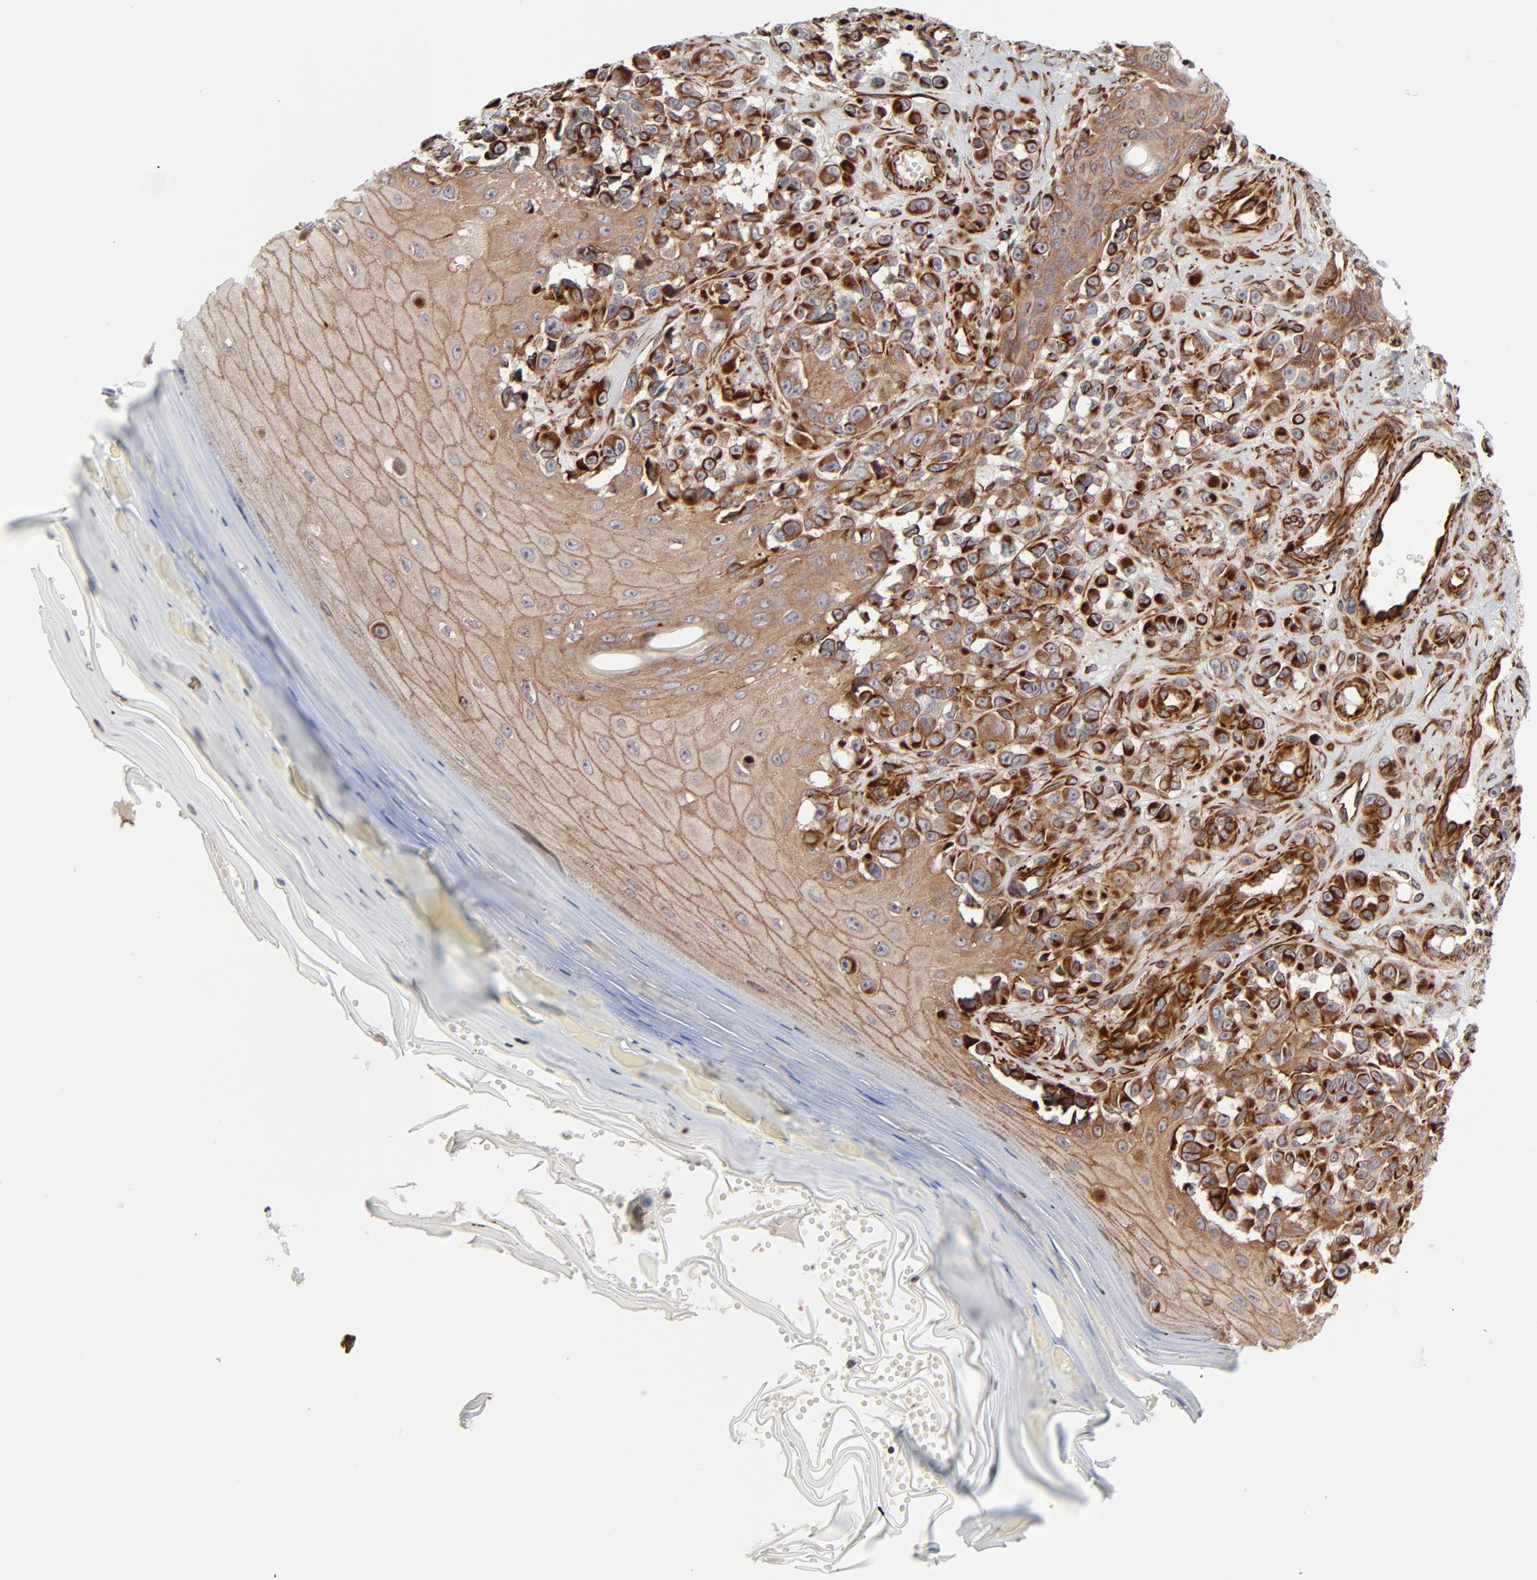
{"staining": {"intensity": "strong", "quantity": ">75%", "location": "cytoplasmic/membranous"}, "tissue": "melanoma", "cell_type": "Tumor cells", "image_type": "cancer", "snomed": [{"axis": "morphology", "description": "Malignant melanoma, NOS"}, {"axis": "topography", "description": "Skin"}], "caption": "Malignant melanoma tissue reveals strong cytoplasmic/membranous expression in approximately >75% of tumor cells", "gene": "DNAAF2", "patient": {"sex": "female", "age": 82}}